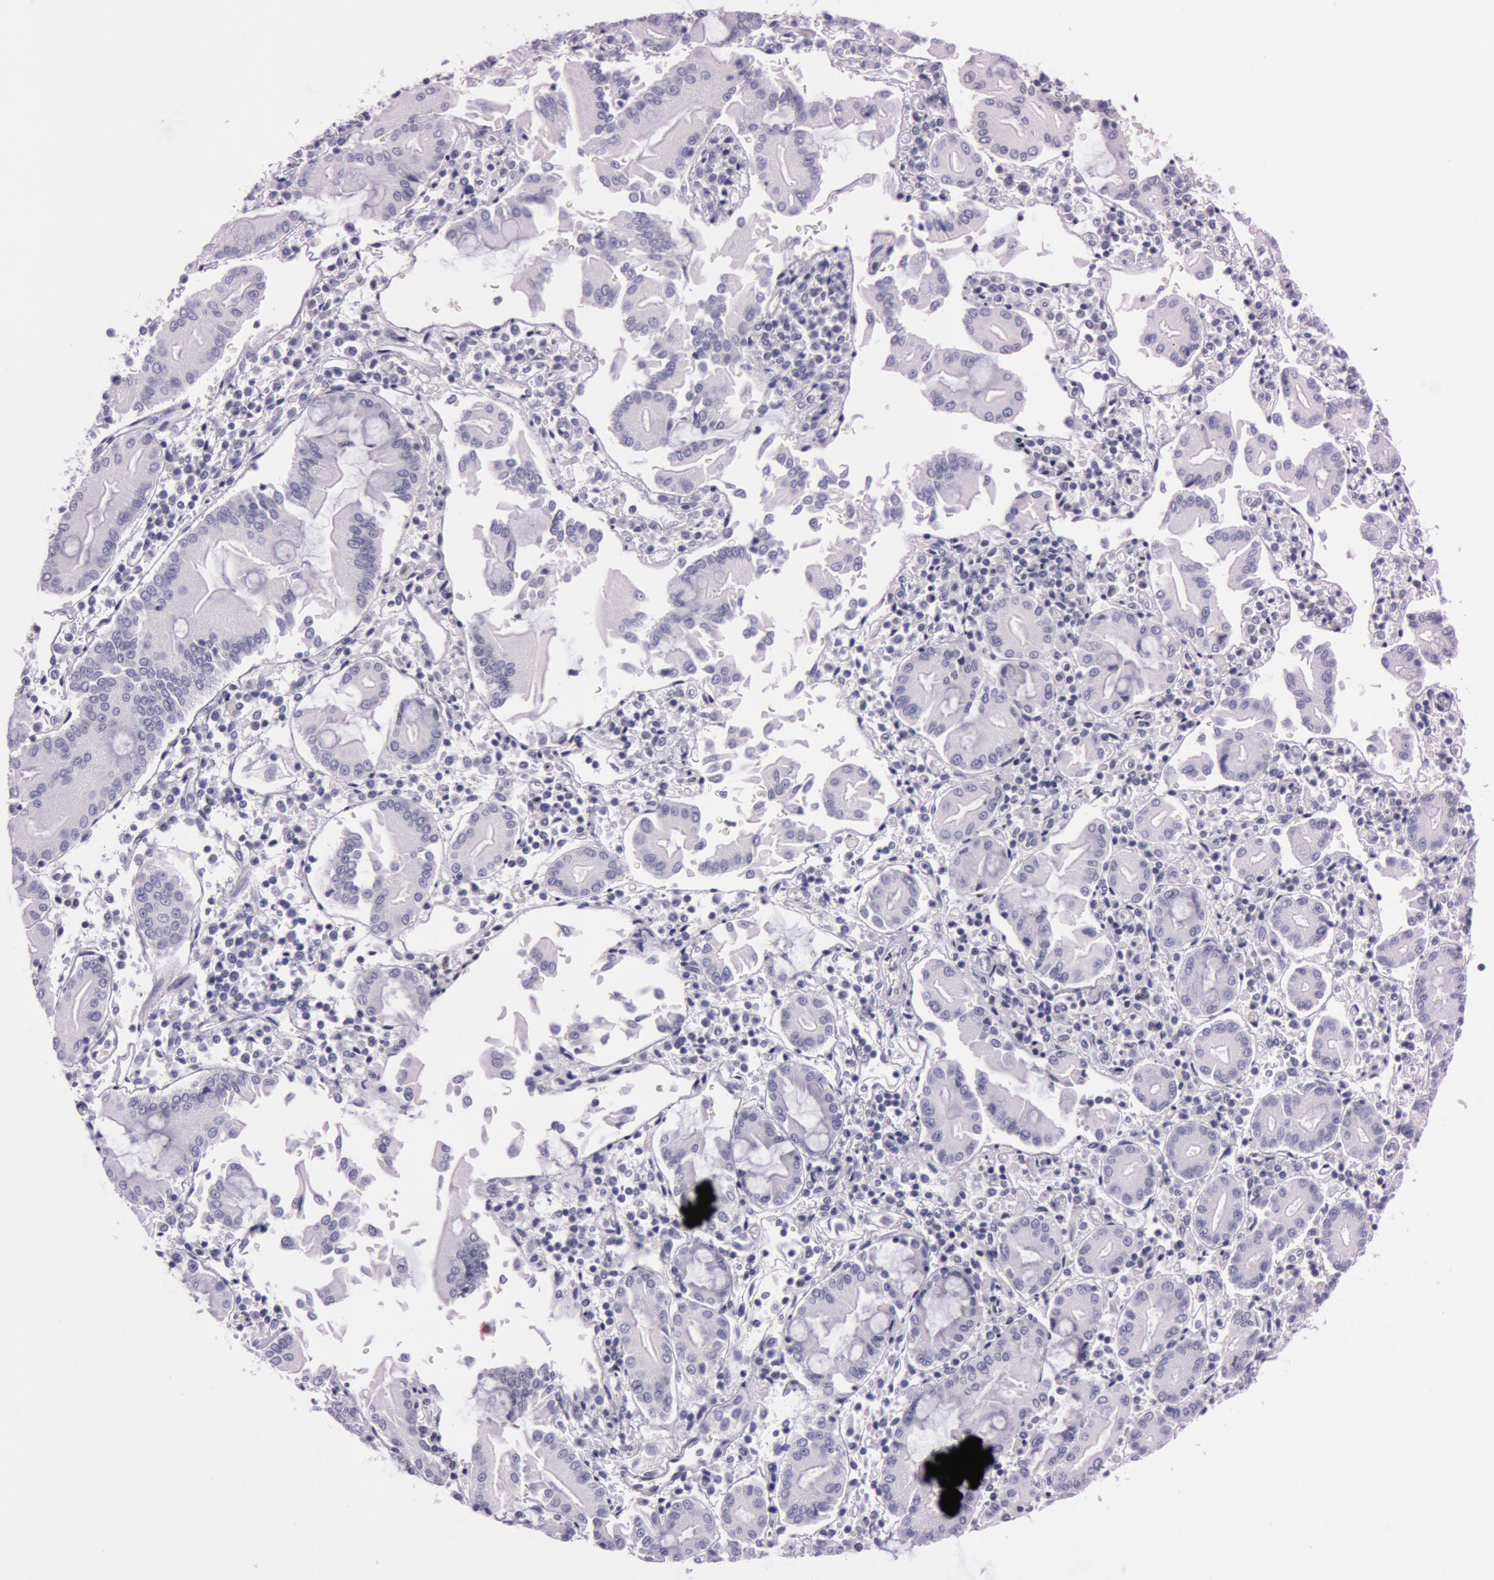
{"staining": {"intensity": "negative", "quantity": "none", "location": "none"}, "tissue": "pancreatic cancer", "cell_type": "Tumor cells", "image_type": "cancer", "snomed": [{"axis": "morphology", "description": "Adenocarcinoma, NOS"}, {"axis": "topography", "description": "Pancreas"}], "caption": "The immunohistochemistry (IHC) photomicrograph has no significant expression in tumor cells of pancreatic cancer tissue. (DAB (3,3'-diaminobenzidine) immunohistochemistry (IHC) with hematoxylin counter stain).", "gene": "S100A7", "patient": {"sex": "female", "age": 57}}